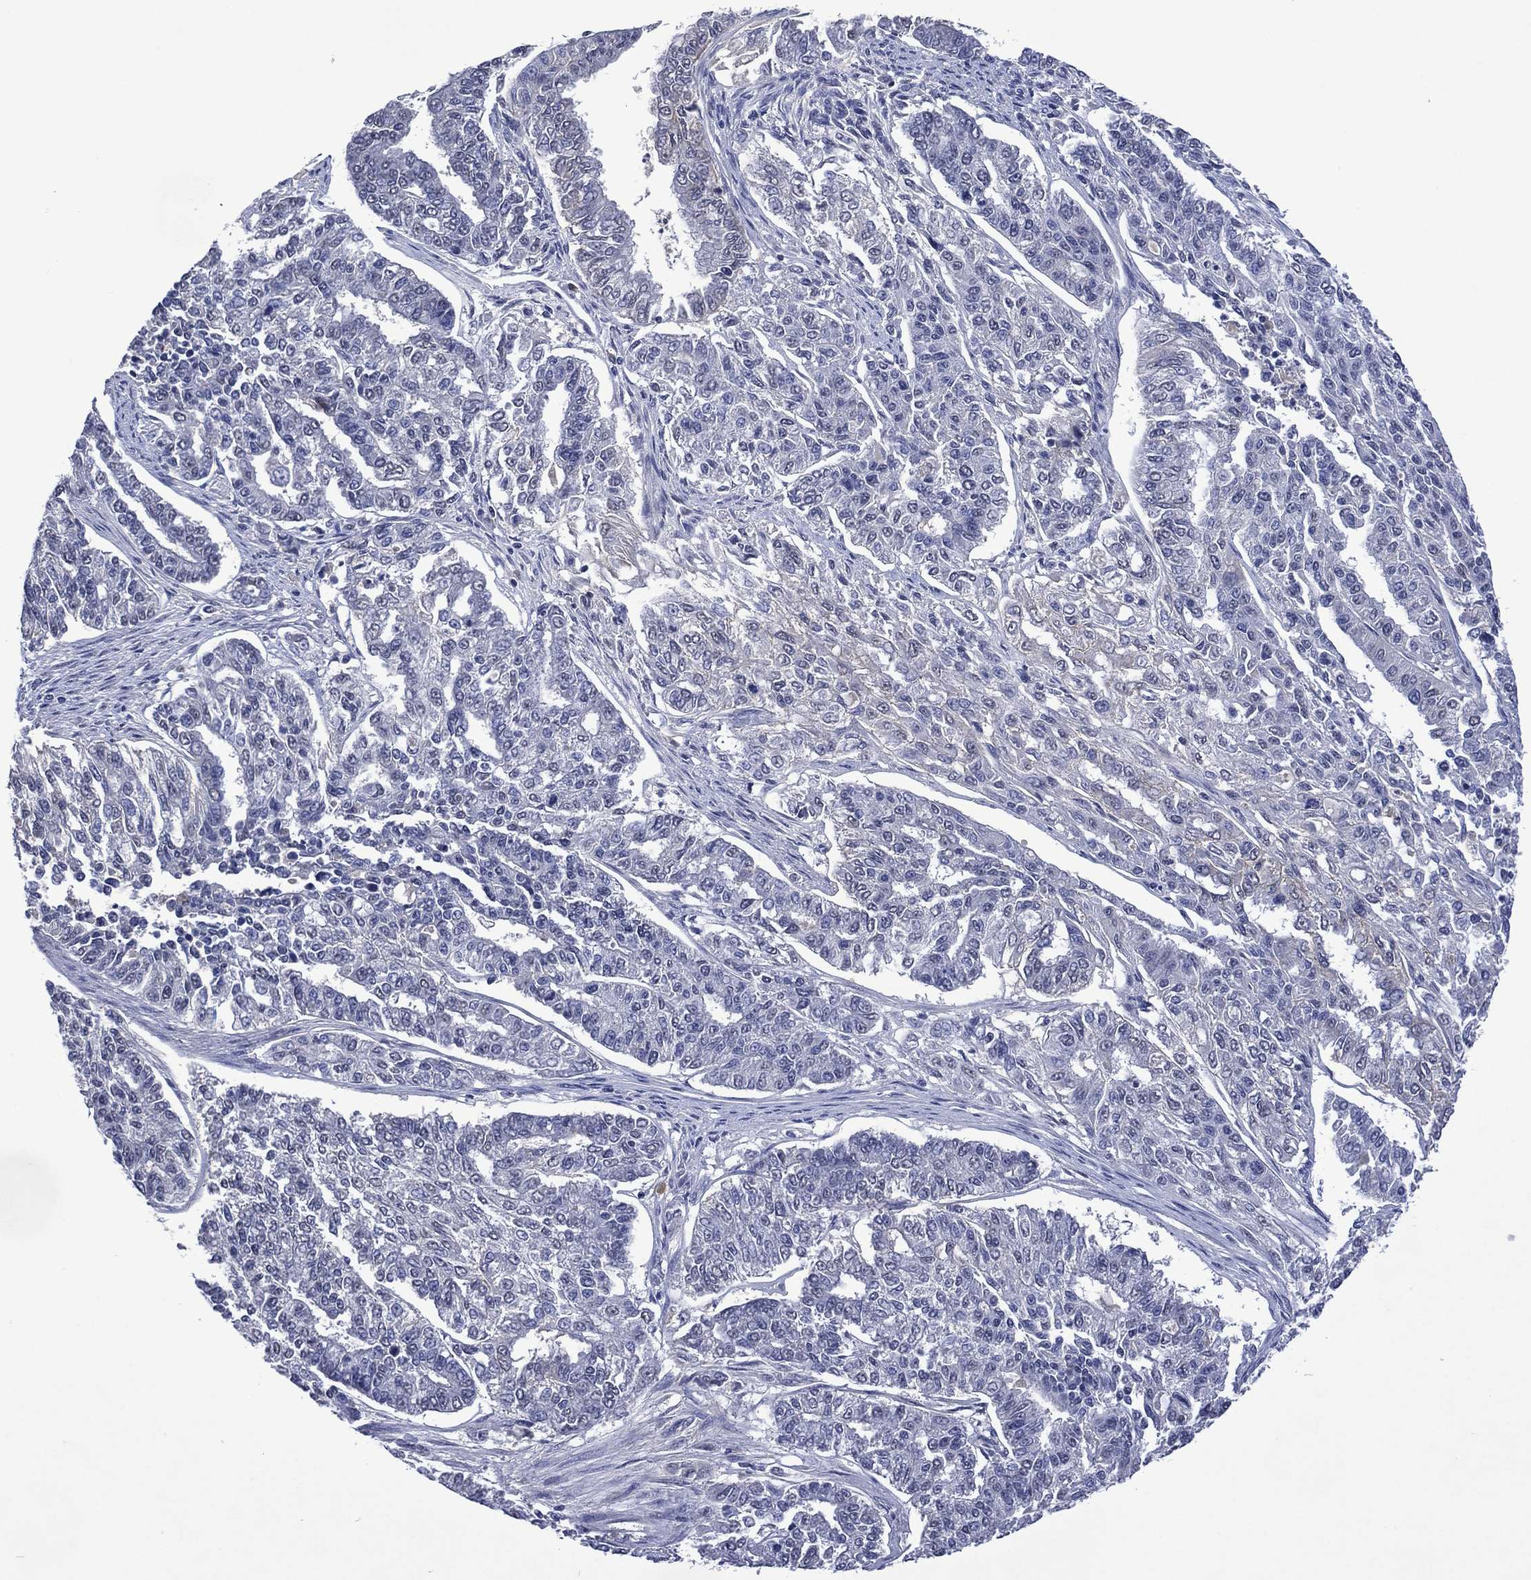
{"staining": {"intensity": "negative", "quantity": "none", "location": "none"}, "tissue": "endometrial cancer", "cell_type": "Tumor cells", "image_type": "cancer", "snomed": [{"axis": "morphology", "description": "Adenocarcinoma, NOS"}, {"axis": "topography", "description": "Uterus"}], "caption": "Endometrial cancer stained for a protein using immunohistochemistry reveals no positivity tumor cells.", "gene": "ASB10", "patient": {"sex": "female", "age": 59}}